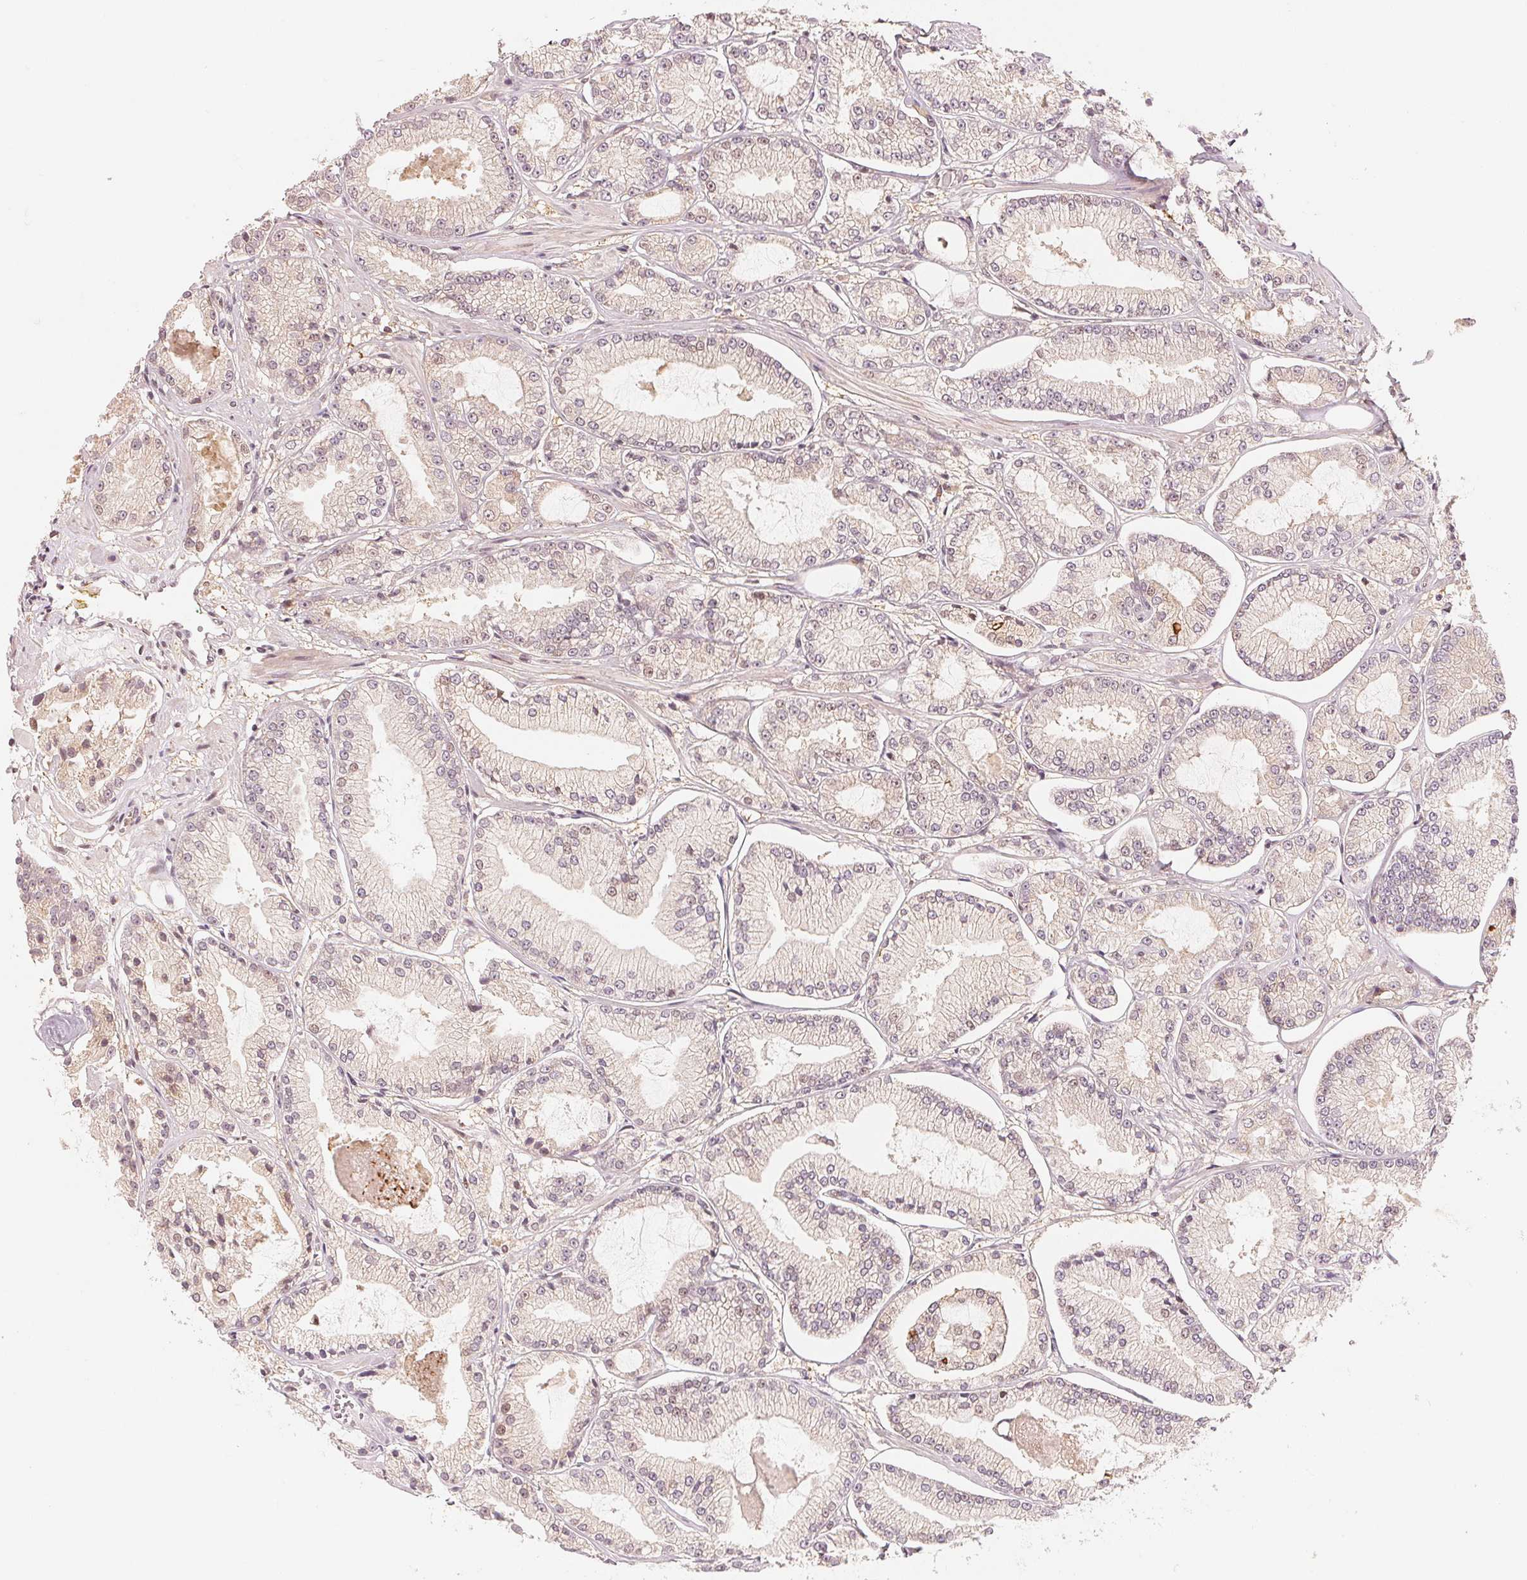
{"staining": {"intensity": "negative", "quantity": "none", "location": "none"}, "tissue": "prostate cancer", "cell_type": "Tumor cells", "image_type": "cancer", "snomed": [{"axis": "morphology", "description": "Adenocarcinoma, Low grade"}, {"axis": "topography", "description": "Prostate"}], "caption": "Immunohistochemistry (IHC) photomicrograph of neoplastic tissue: prostate cancer (adenocarcinoma (low-grade)) stained with DAB (3,3'-diaminobenzidine) exhibits no significant protein expression in tumor cells.", "gene": "PRKN", "patient": {"sex": "male", "age": 55}}